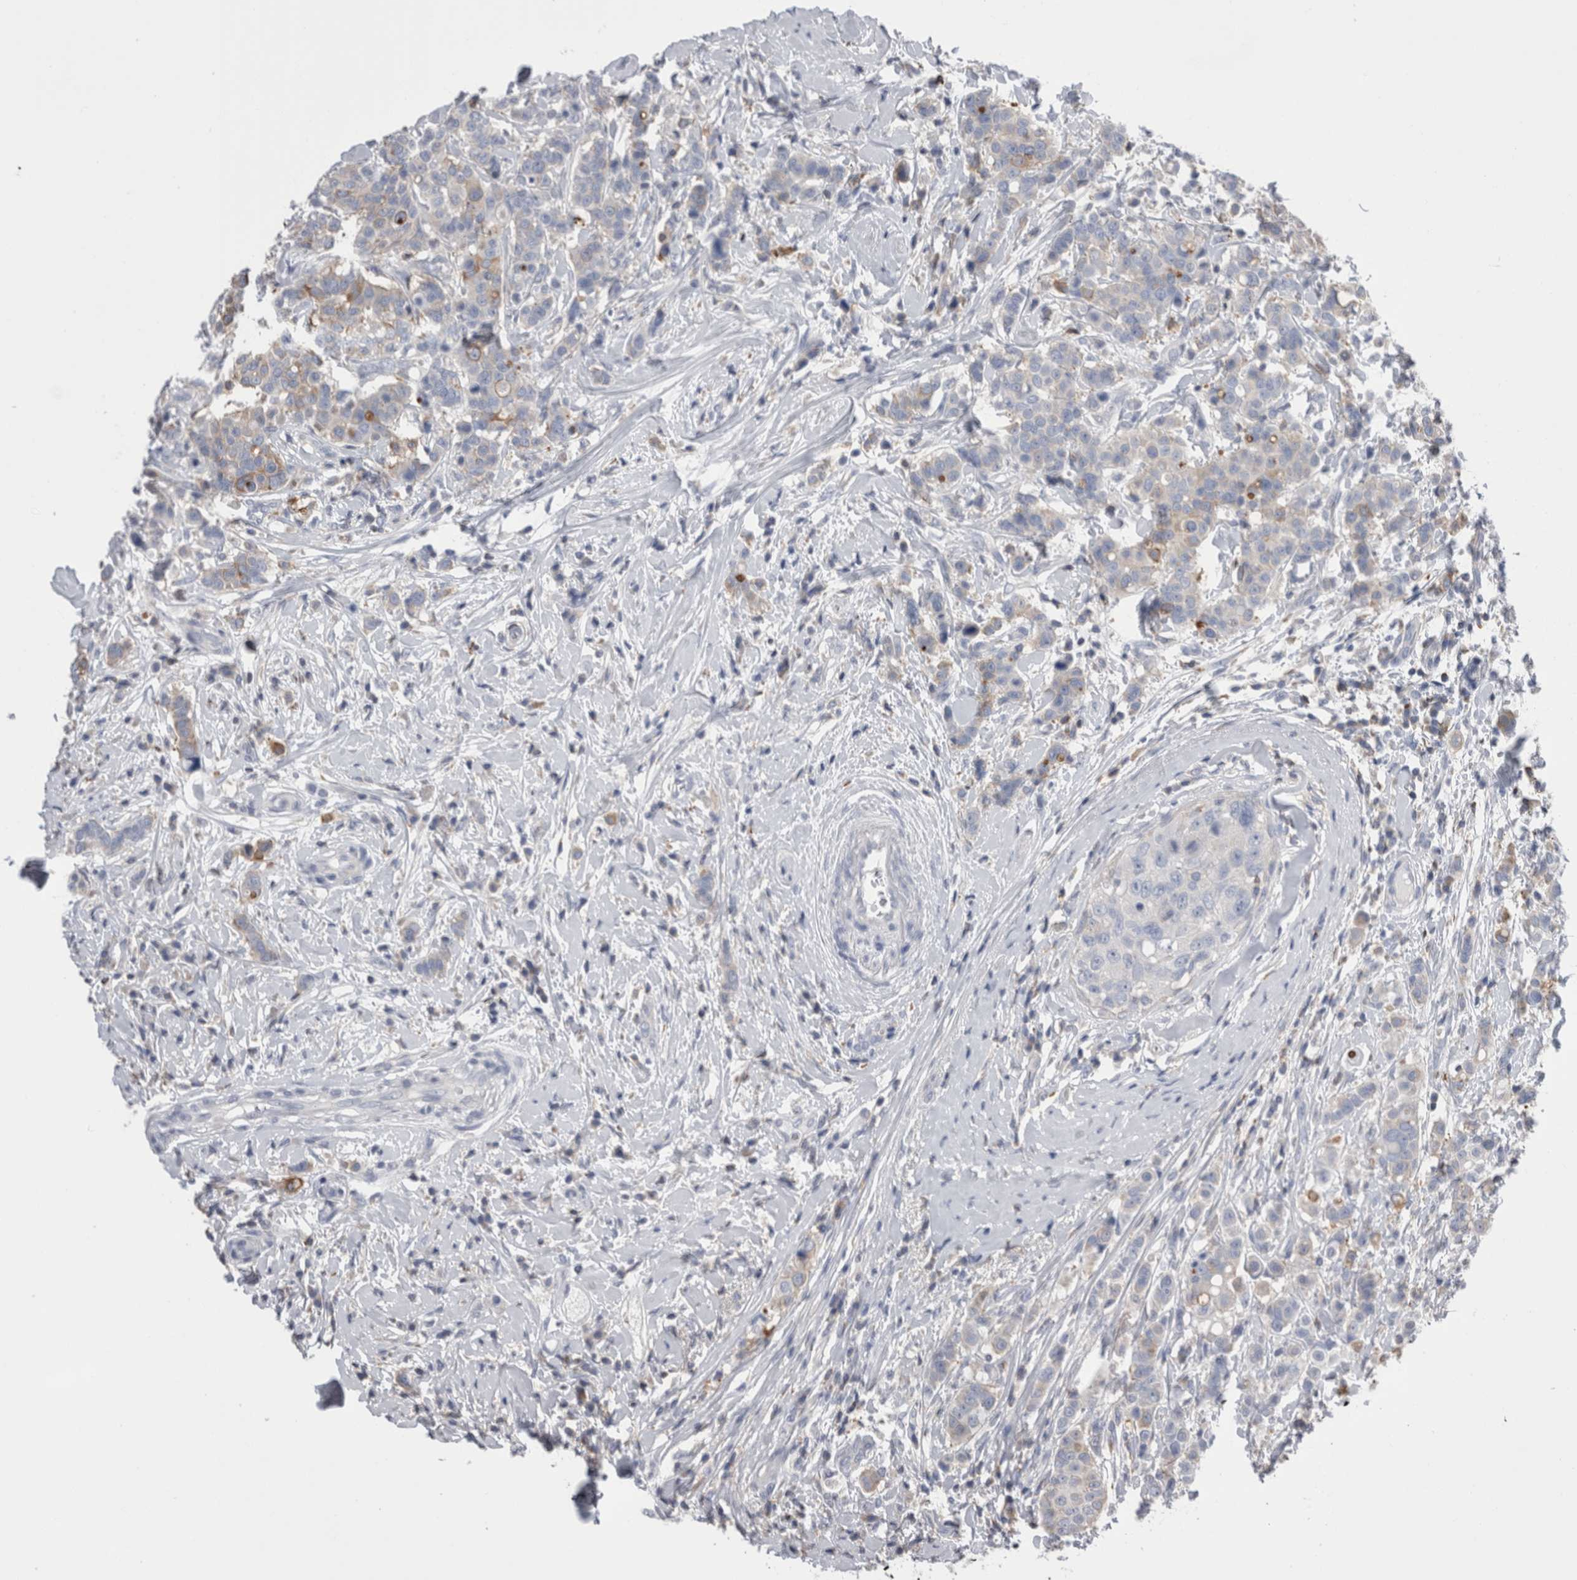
{"staining": {"intensity": "negative", "quantity": "none", "location": "none"}, "tissue": "breast cancer", "cell_type": "Tumor cells", "image_type": "cancer", "snomed": [{"axis": "morphology", "description": "Duct carcinoma"}, {"axis": "topography", "description": "Breast"}], "caption": "Tumor cells are negative for brown protein staining in breast cancer (intraductal carcinoma).", "gene": "DCTN6", "patient": {"sex": "female", "age": 27}}